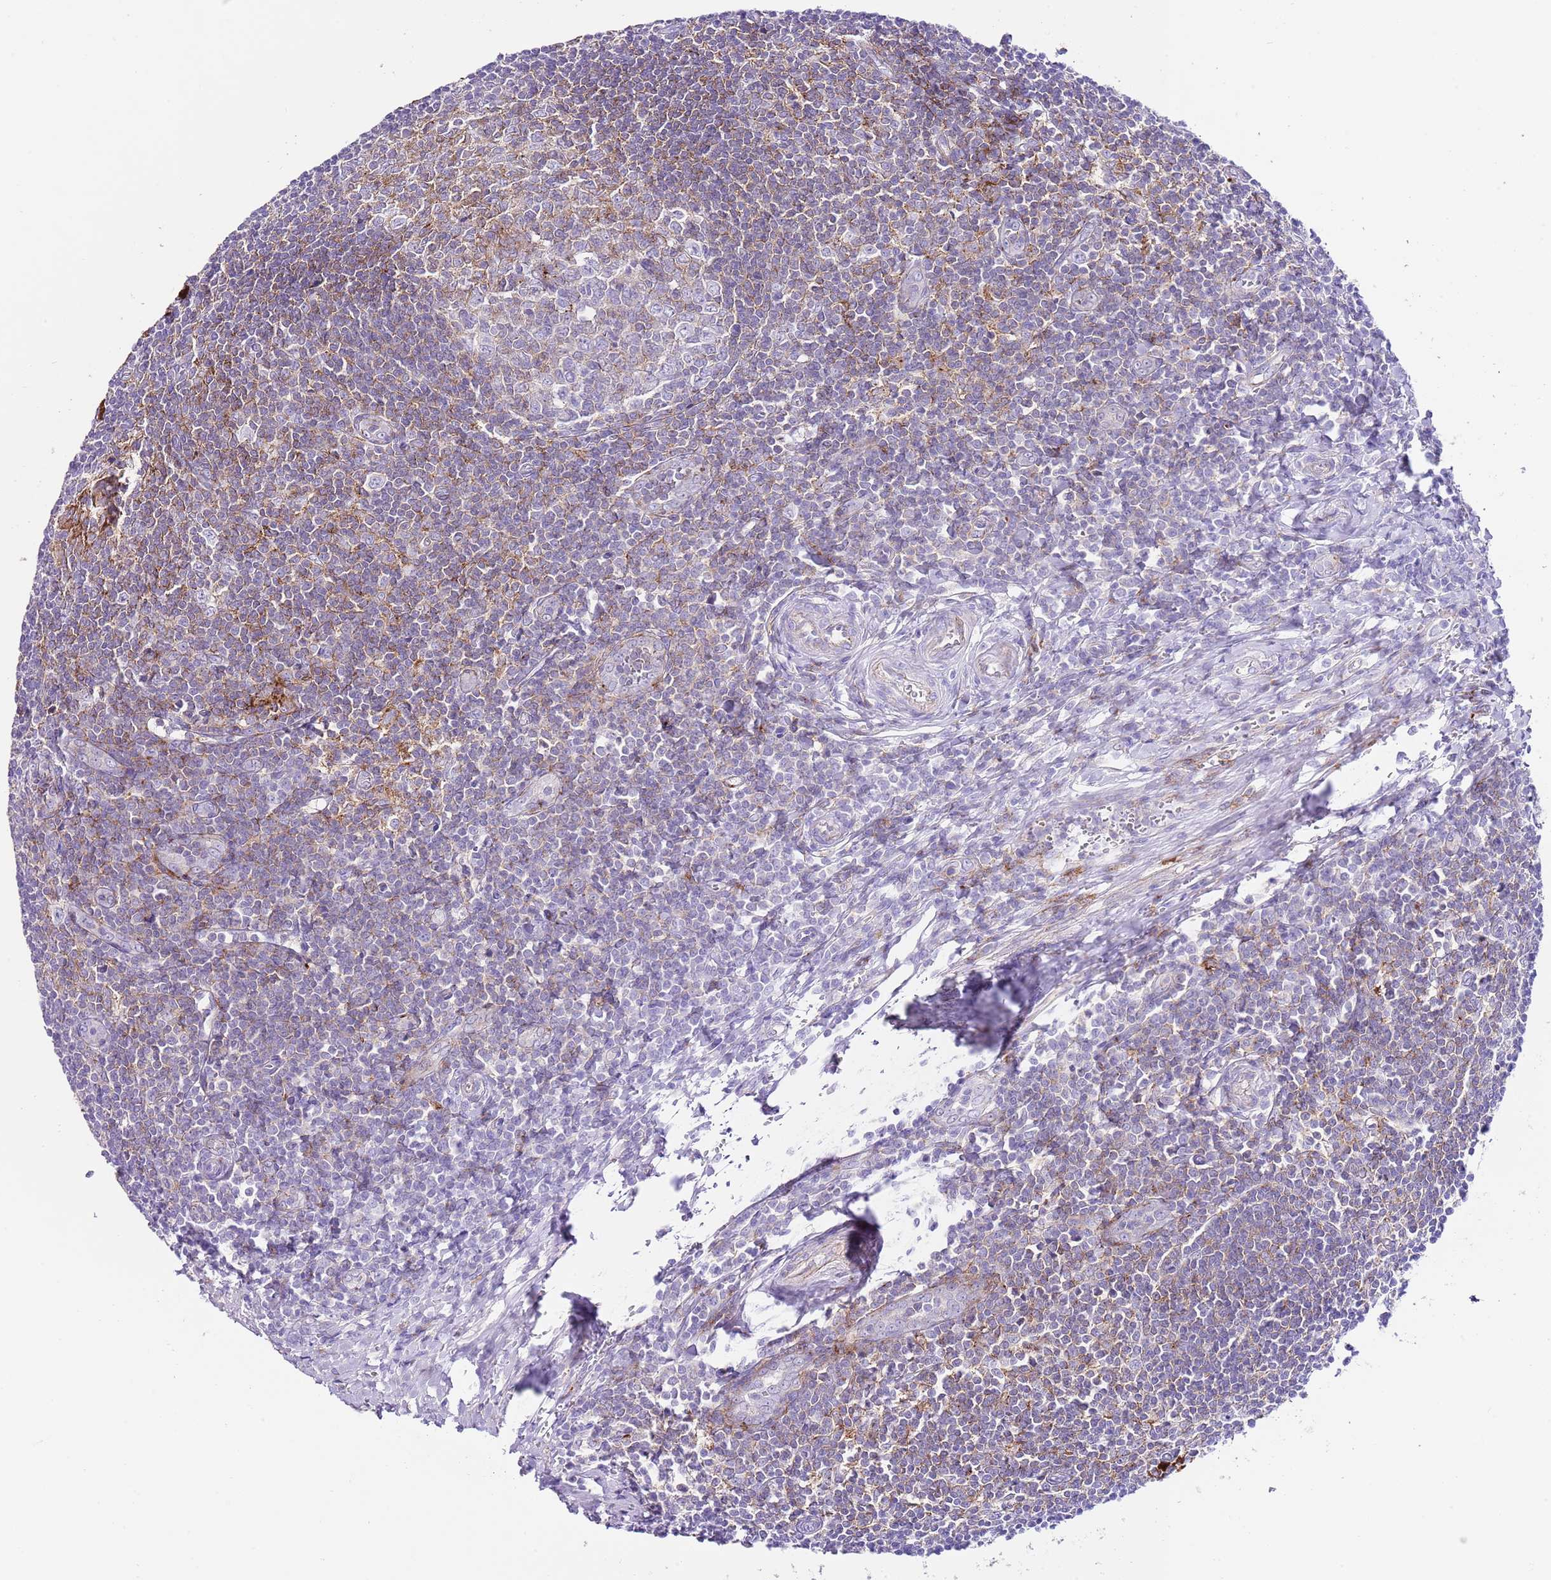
{"staining": {"intensity": "strong", "quantity": "<25%", "location": "cytoplasmic/membranous"}, "tissue": "tonsil", "cell_type": "Germinal center cells", "image_type": "normal", "snomed": [{"axis": "morphology", "description": "Normal tissue, NOS"}, {"axis": "topography", "description": "Tonsil"}], "caption": "Immunohistochemistry (IHC) staining of normal tonsil, which displays medium levels of strong cytoplasmic/membranous staining in approximately <25% of germinal center cells indicating strong cytoplasmic/membranous protein expression. The staining was performed using DAB (brown) for protein detection and nuclei were counterstained in hematoxylin (blue).", "gene": "ALDH3A1", "patient": {"sex": "male", "age": 27}}